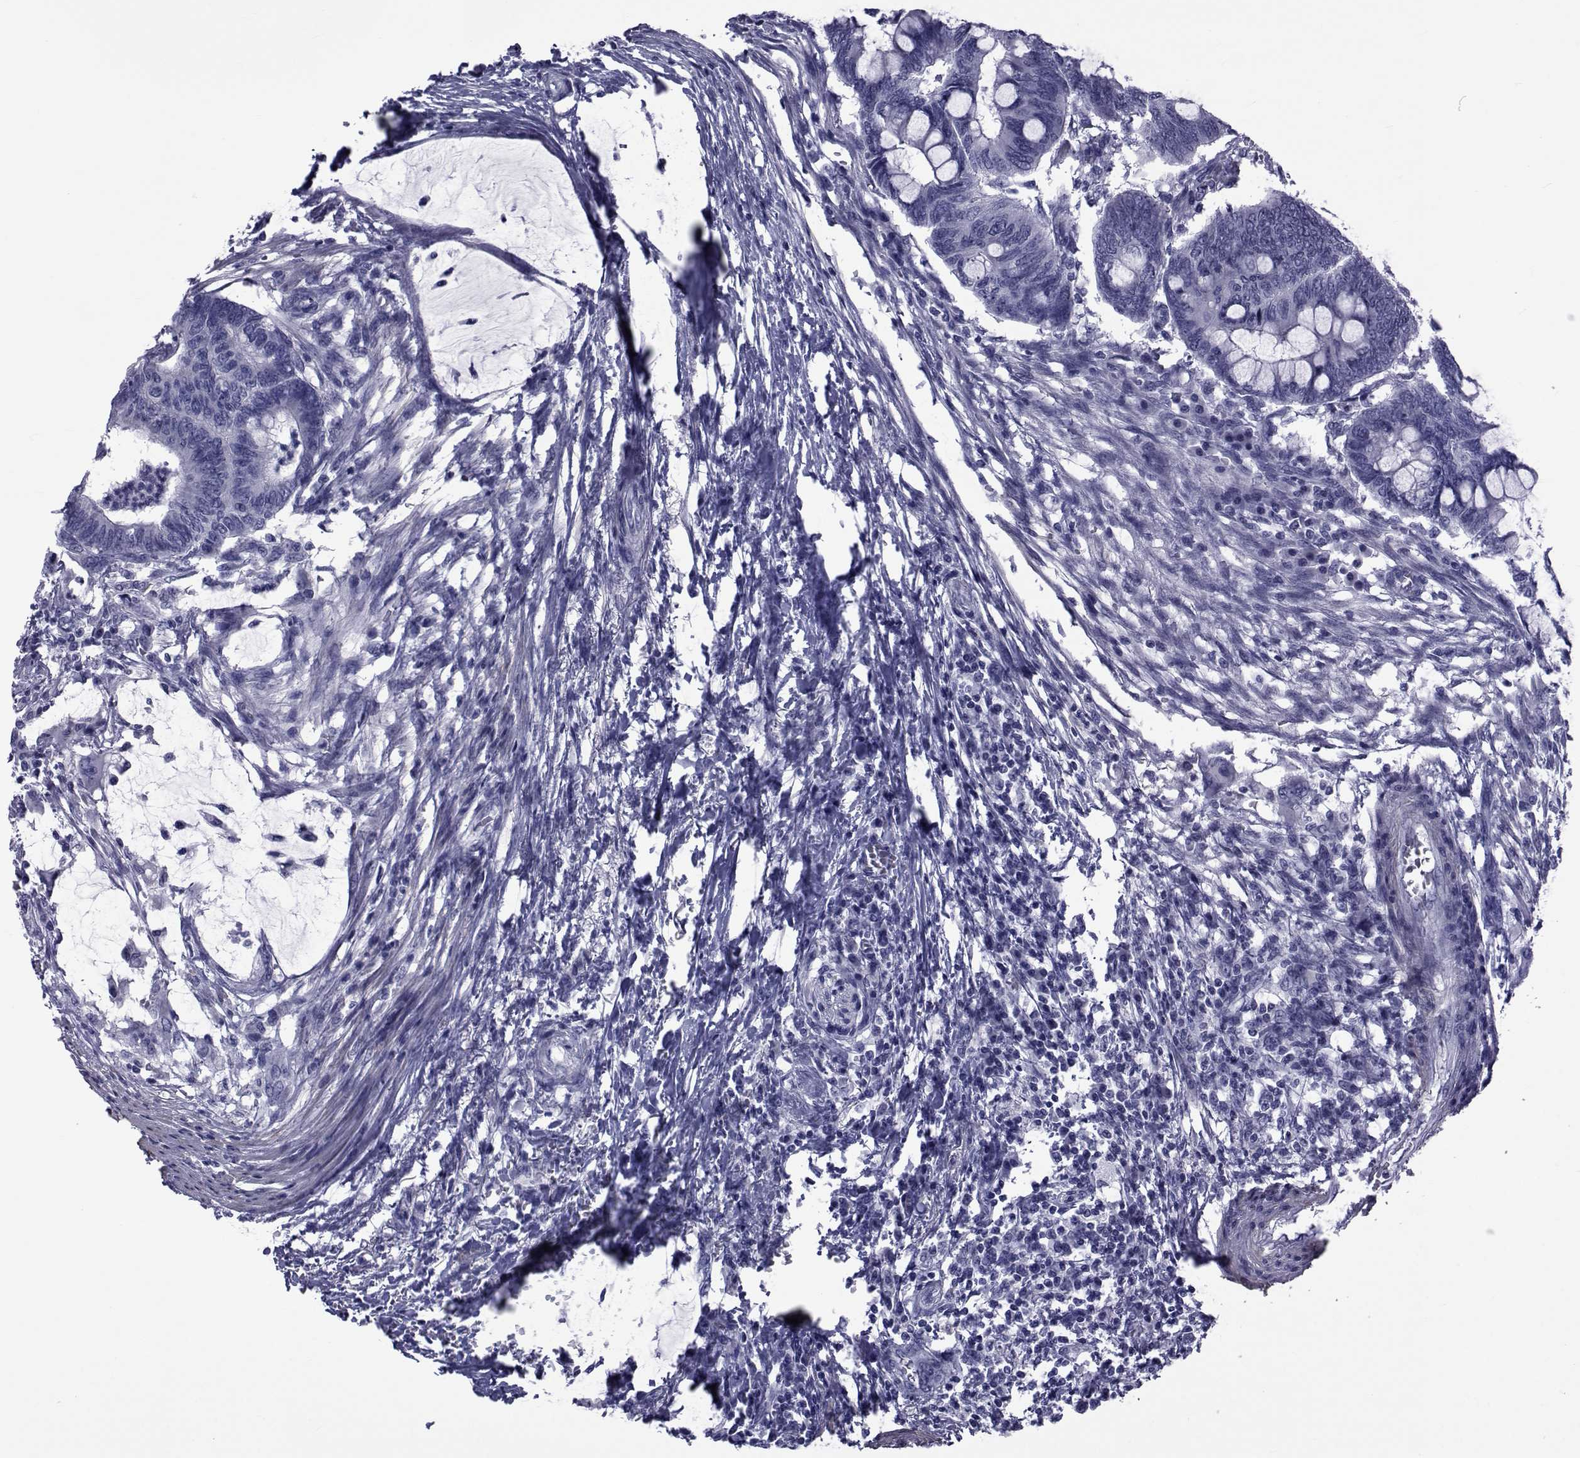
{"staining": {"intensity": "negative", "quantity": "none", "location": "none"}, "tissue": "colorectal cancer", "cell_type": "Tumor cells", "image_type": "cancer", "snomed": [{"axis": "morphology", "description": "Normal tissue, NOS"}, {"axis": "morphology", "description": "Adenocarcinoma, NOS"}, {"axis": "topography", "description": "Rectum"}, {"axis": "topography", "description": "Peripheral nerve tissue"}], "caption": "Tumor cells show no significant protein staining in colorectal adenocarcinoma. (DAB (3,3'-diaminobenzidine) immunohistochemistry (IHC), high magnification).", "gene": "GKAP1", "patient": {"sex": "male", "age": 92}}